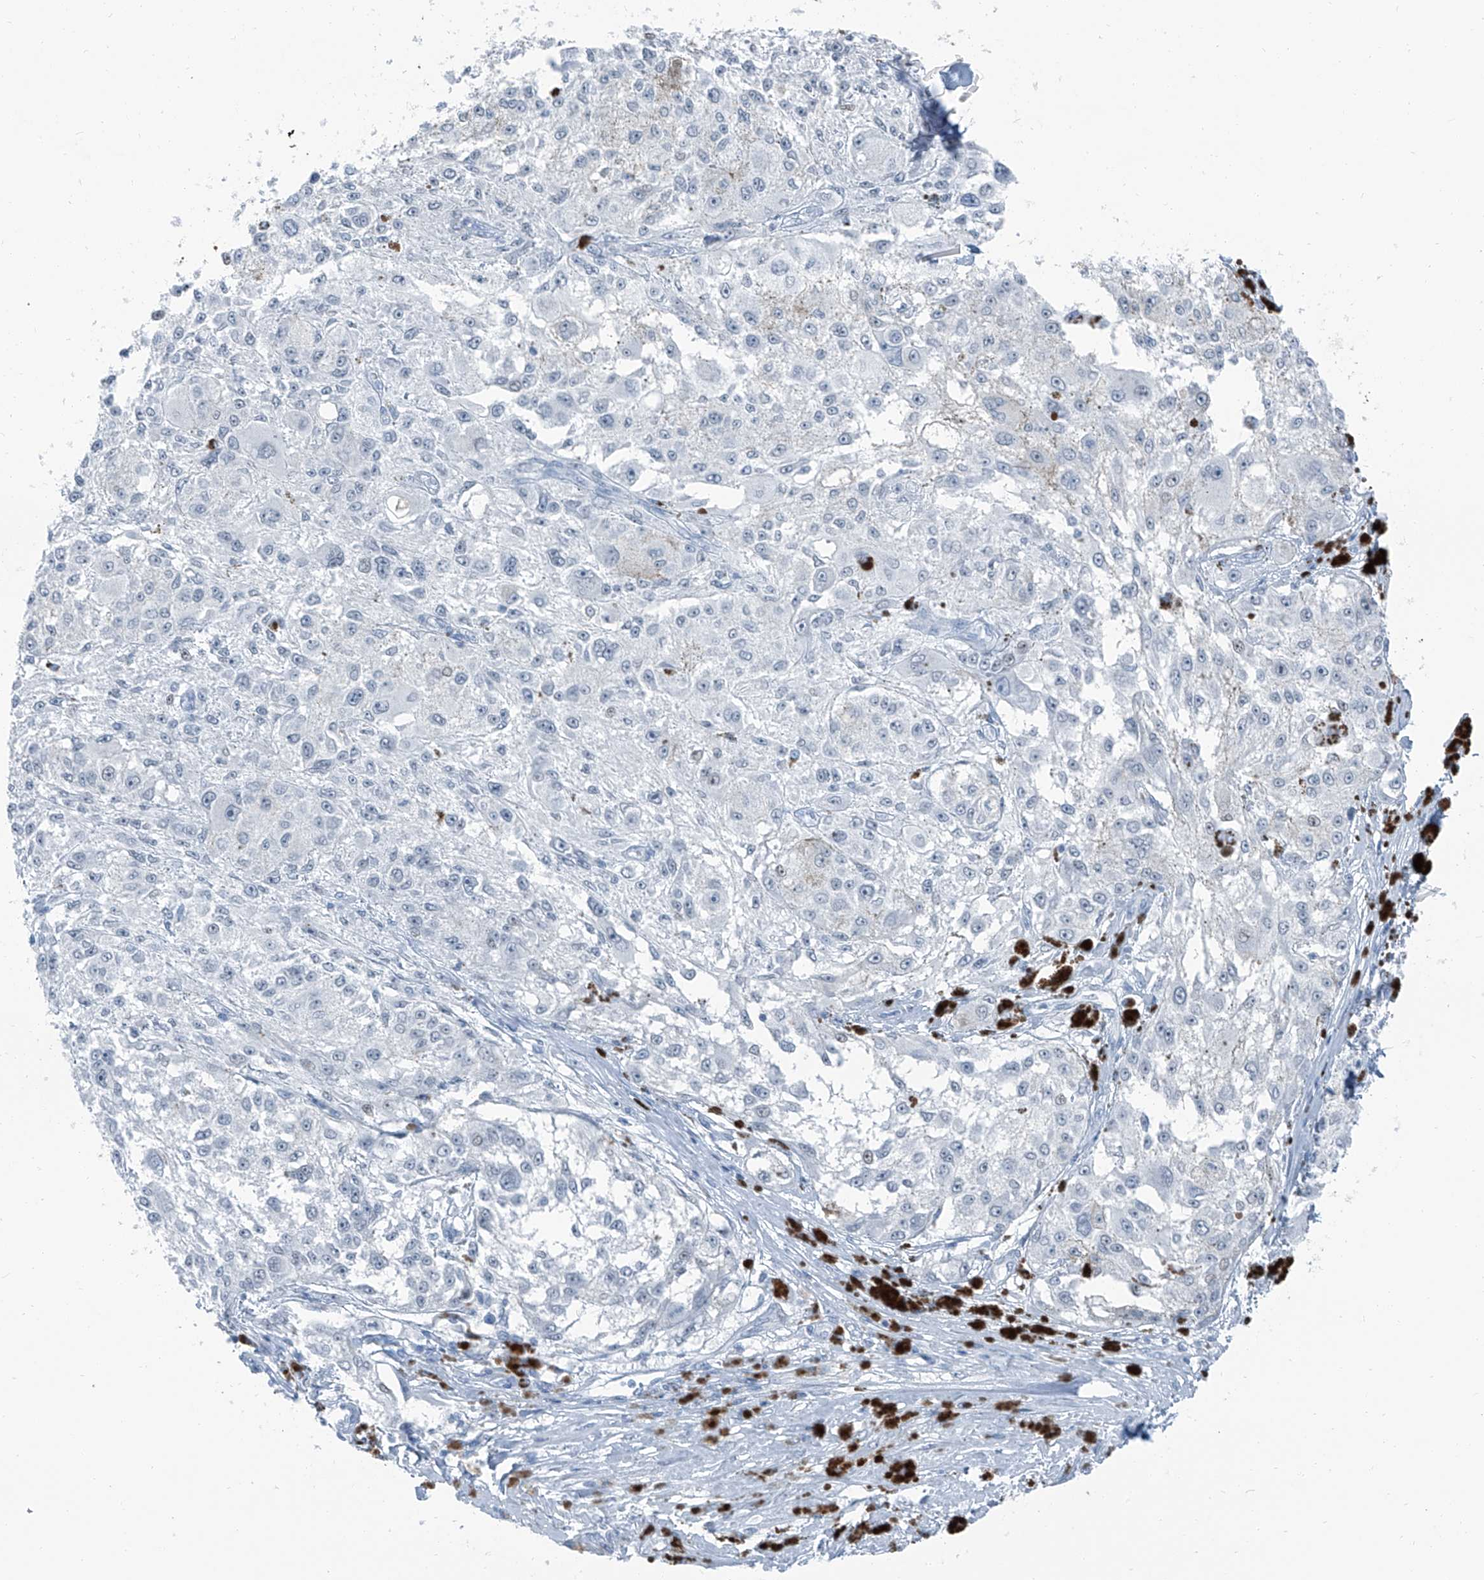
{"staining": {"intensity": "negative", "quantity": "none", "location": "none"}, "tissue": "melanoma", "cell_type": "Tumor cells", "image_type": "cancer", "snomed": [{"axis": "morphology", "description": "Necrosis, NOS"}, {"axis": "morphology", "description": "Malignant melanoma, NOS"}, {"axis": "topography", "description": "Skin"}], "caption": "The histopathology image exhibits no significant expression in tumor cells of malignant melanoma.", "gene": "RGN", "patient": {"sex": "female", "age": 87}}